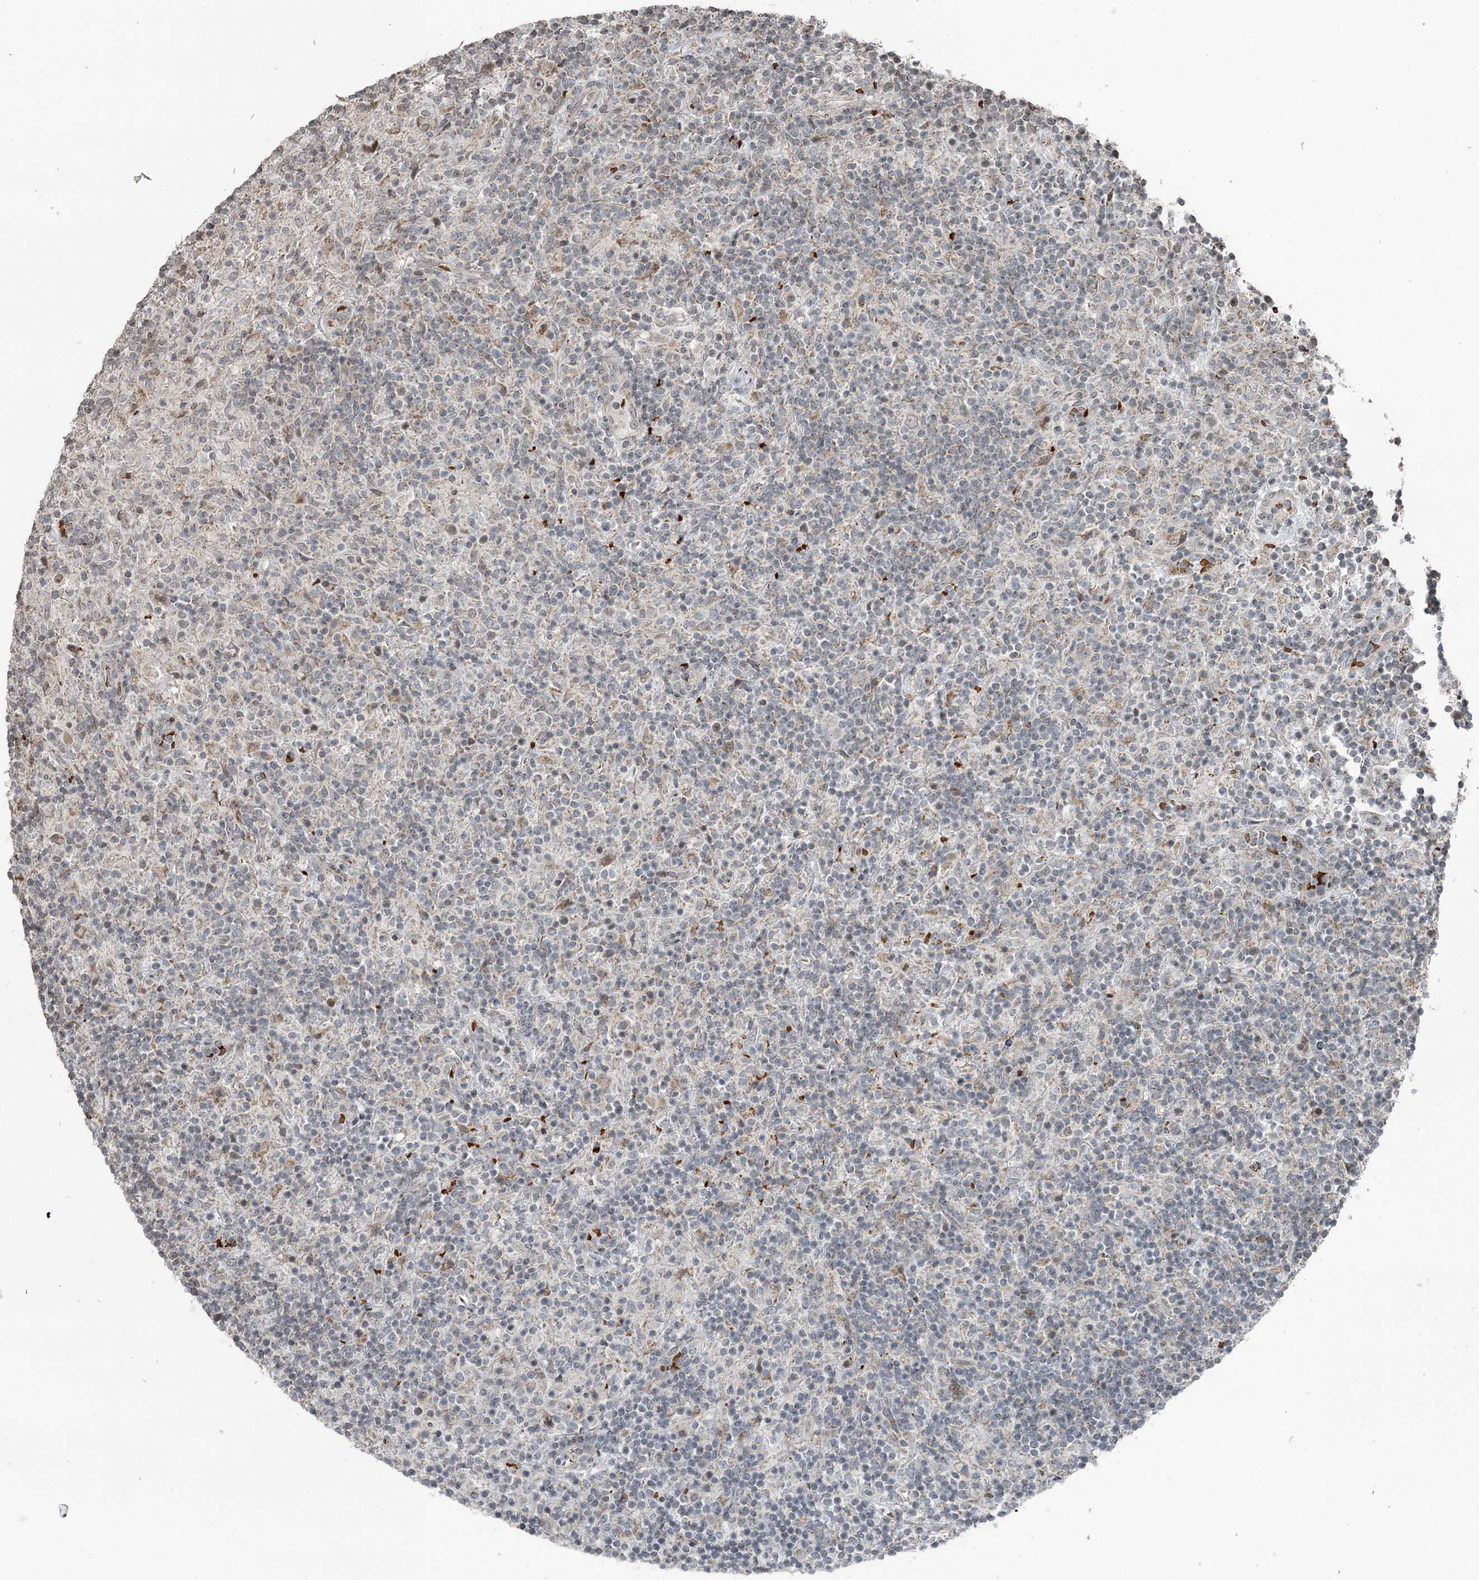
{"staining": {"intensity": "negative", "quantity": "none", "location": "none"}, "tissue": "lymphoma", "cell_type": "Tumor cells", "image_type": "cancer", "snomed": [{"axis": "morphology", "description": "Hodgkin's disease, NOS"}, {"axis": "topography", "description": "Lymph node"}], "caption": "This is a image of IHC staining of lymphoma, which shows no staining in tumor cells.", "gene": "RASSF8", "patient": {"sex": "male", "age": 70}}